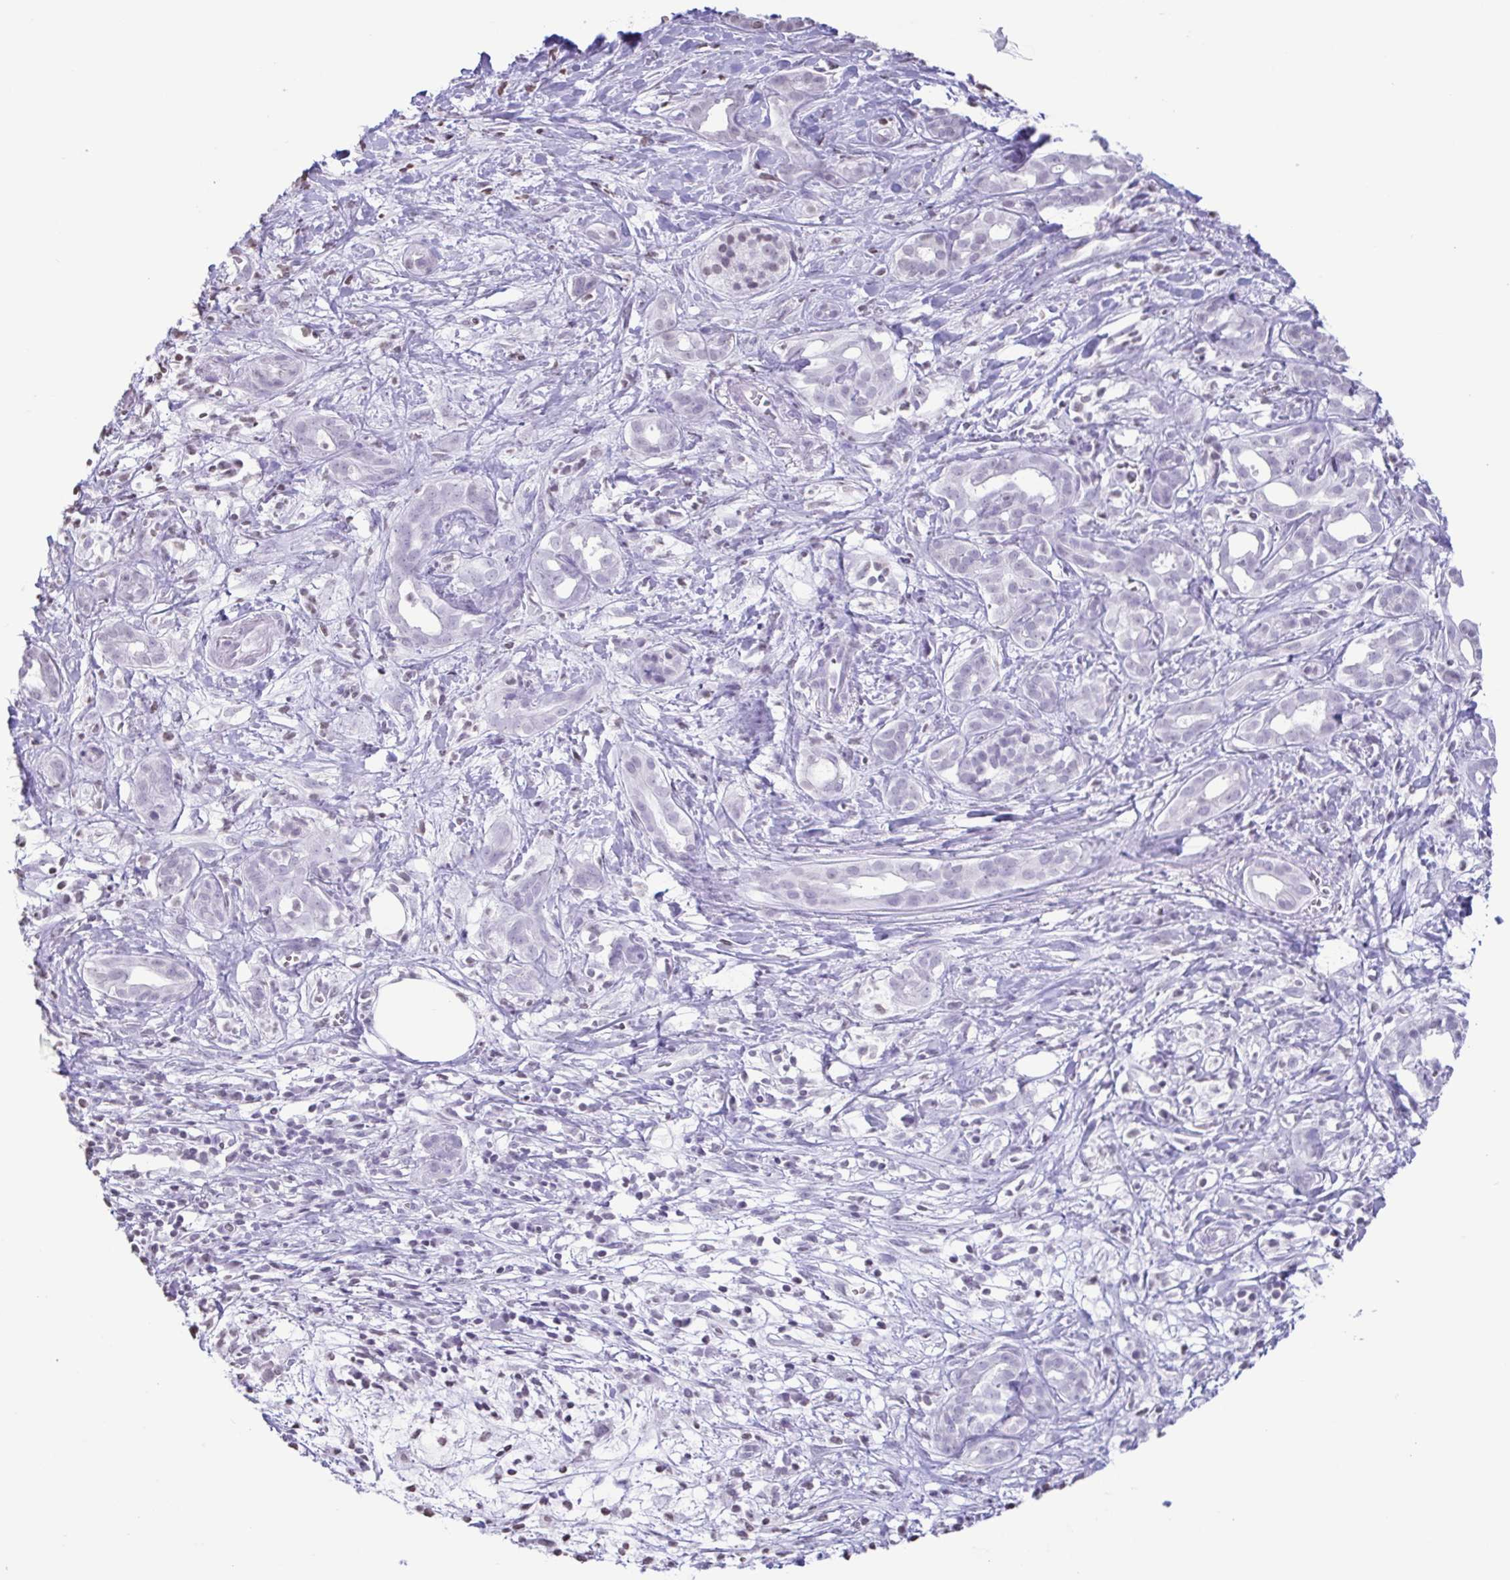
{"staining": {"intensity": "negative", "quantity": "none", "location": "none"}, "tissue": "pancreatic cancer", "cell_type": "Tumor cells", "image_type": "cancer", "snomed": [{"axis": "morphology", "description": "Adenocarcinoma, NOS"}, {"axis": "topography", "description": "Pancreas"}], "caption": "Pancreatic cancer stained for a protein using immunohistochemistry exhibits no expression tumor cells.", "gene": "VCY1B", "patient": {"sex": "male", "age": 61}}